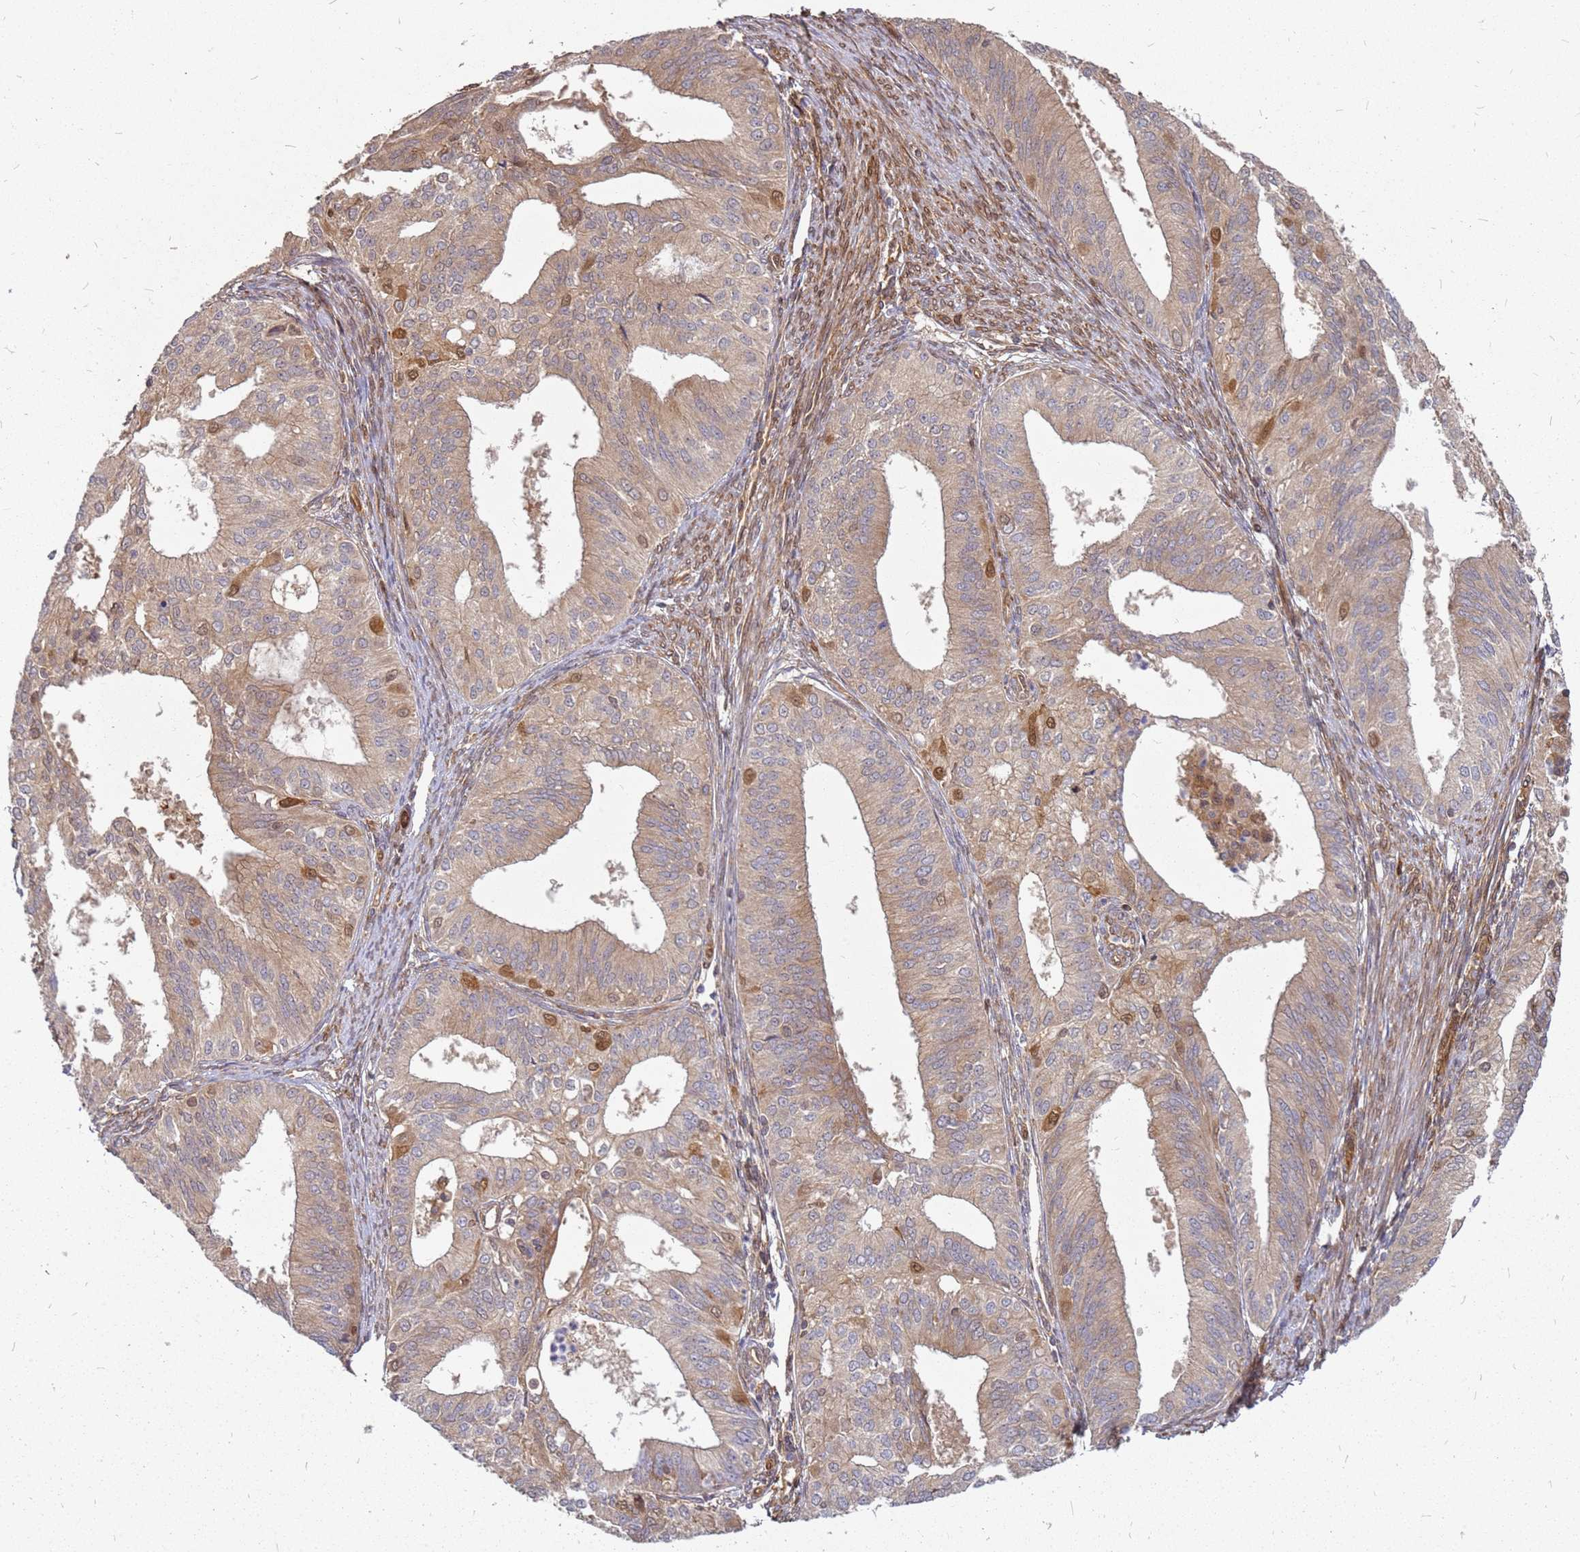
{"staining": {"intensity": "moderate", "quantity": "<25%", "location": "cytoplasmic/membranous,nuclear"}, "tissue": "endometrial cancer", "cell_type": "Tumor cells", "image_type": "cancer", "snomed": [{"axis": "morphology", "description": "Adenocarcinoma, NOS"}, {"axis": "topography", "description": "Endometrium"}], "caption": "A brown stain shows moderate cytoplasmic/membranous and nuclear staining of a protein in human endometrial adenocarcinoma tumor cells. (brown staining indicates protein expression, while blue staining denotes nuclei).", "gene": "NUDT14", "patient": {"sex": "female", "age": 50}}